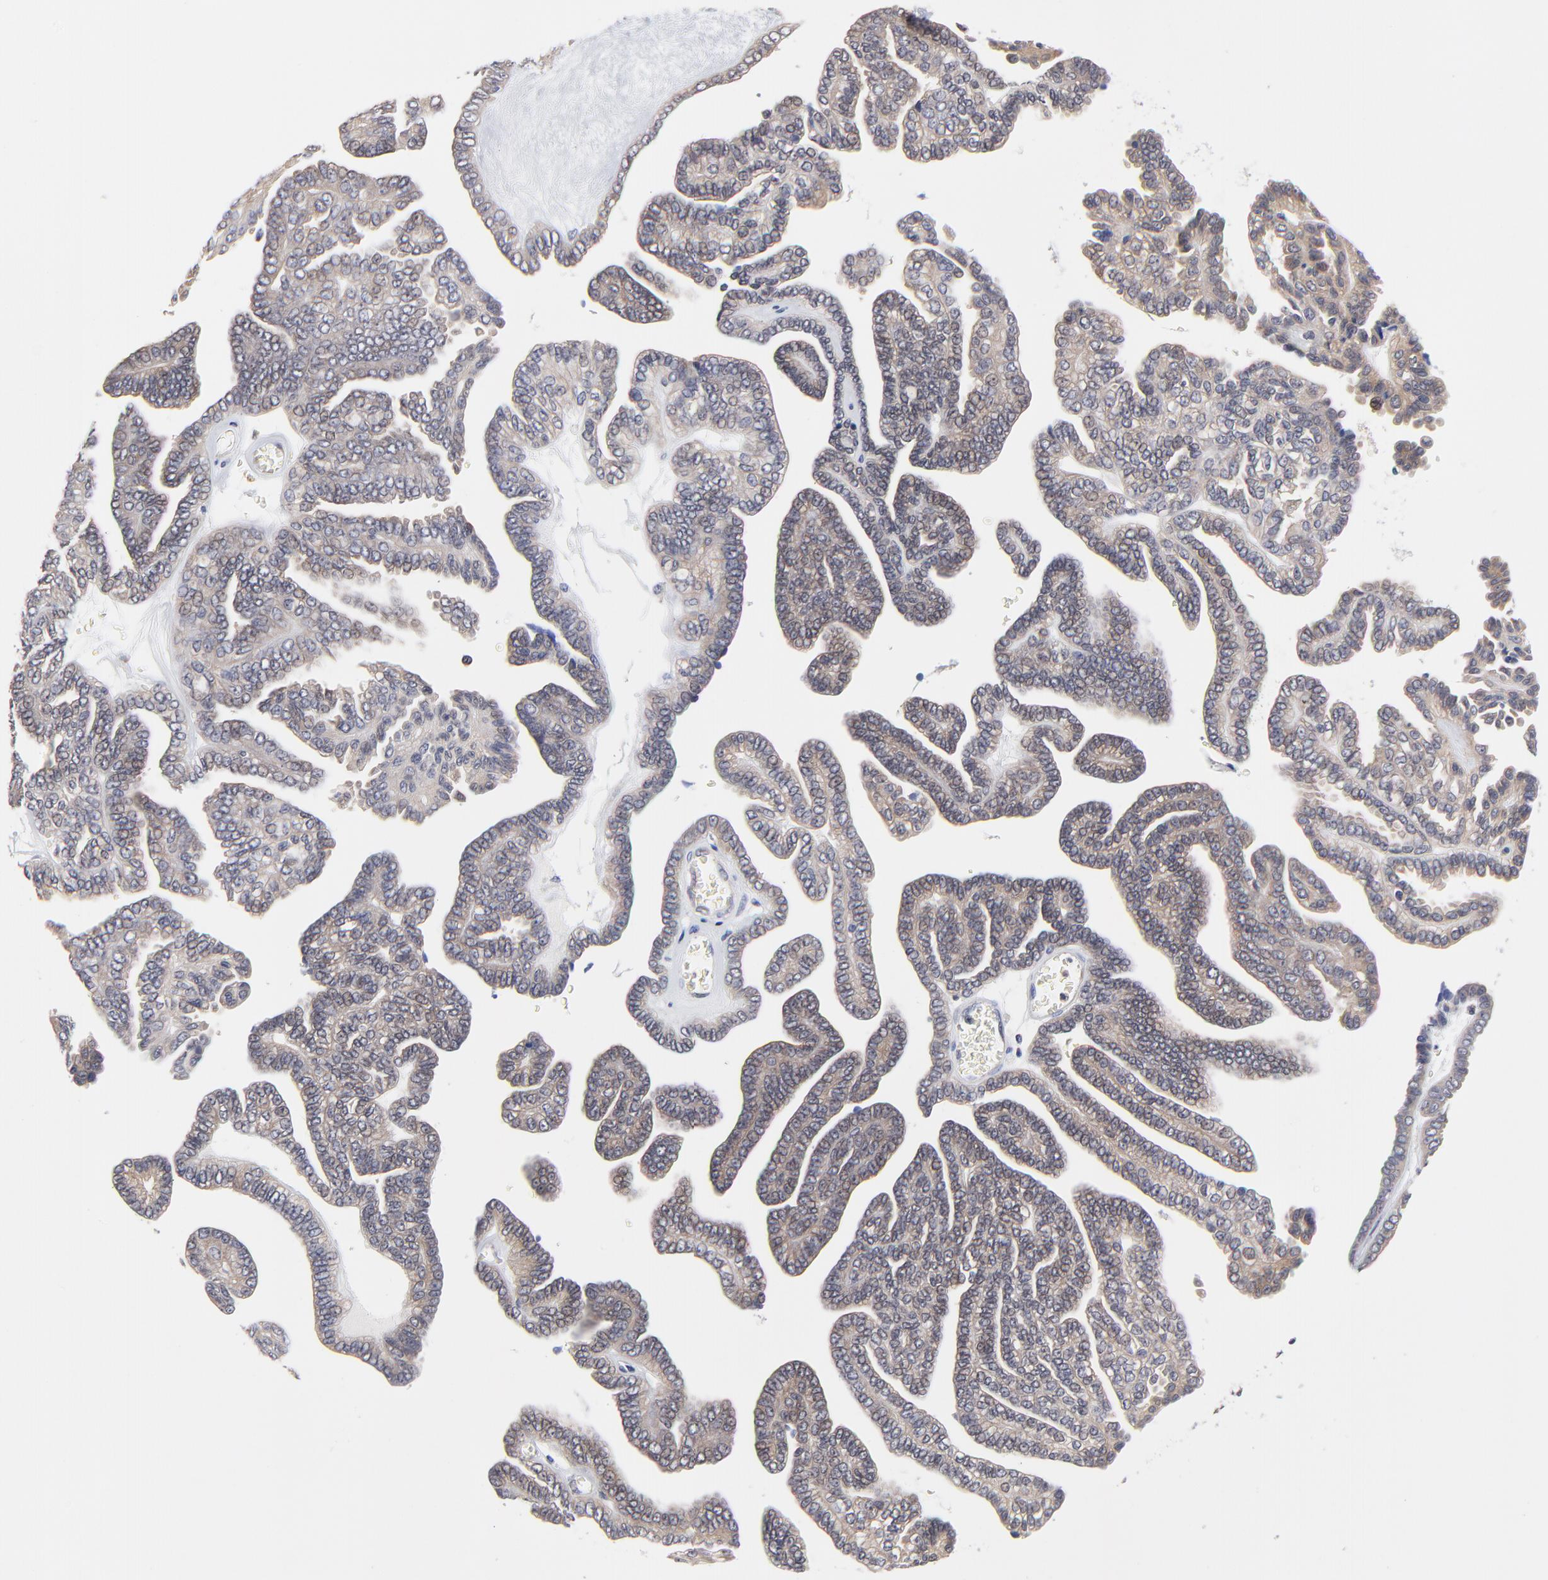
{"staining": {"intensity": "weak", "quantity": ">75%", "location": "cytoplasmic/membranous"}, "tissue": "ovarian cancer", "cell_type": "Tumor cells", "image_type": "cancer", "snomed": [{"axis": "morphology", "description": "Cystadenocarcinoma, serous, NOS"}, {"axis": "topography", "description": "Ovary"}], "caption": "This image demonstrates immunohistochemistry (IHC) staining of ovarian cancer, with low weak cytoplasmic/membranous staining in about >75% of tumor cells.", "gene": "PCMT1", "patient": {"sex": "female", "age": 71}}